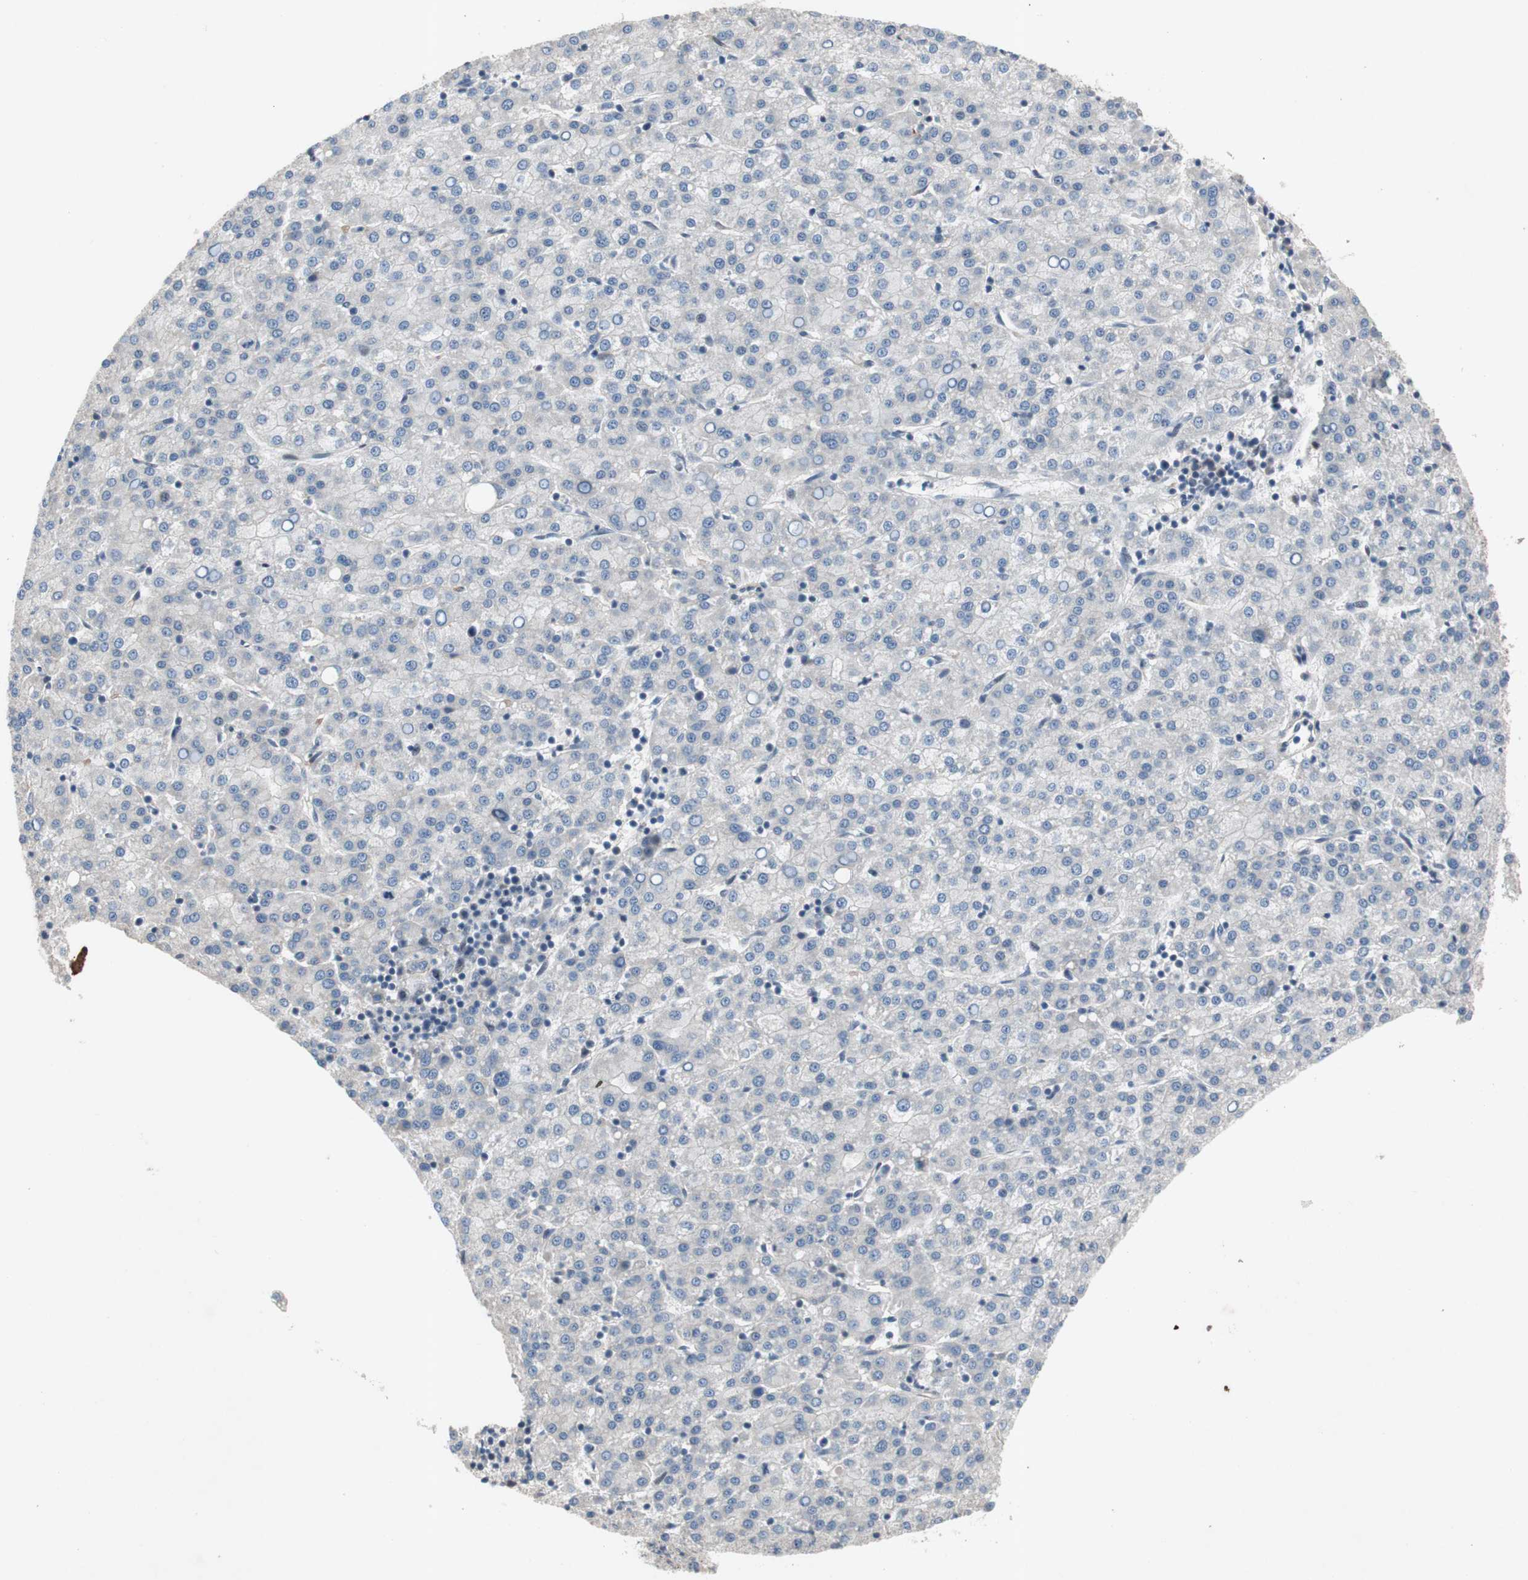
{"staining": {"intensity": "negative", "quantity": "none", "location": "none"}, "tissue": "liver cancer", "cell_type": "Tumor cells", "image_type": "cancer", "snomed": [{"axis": "morphology", "description": "Carcinoma, Hepatocellular, NOS"}, {"axis": "topography", "description": "Liver"}], "caption": "A micrograph of human hepatocellular carcinoma (liver) is negative for staining in tumor cells.", "gene": "SOX7", "patient": {"sex": "female", "age": 58}}